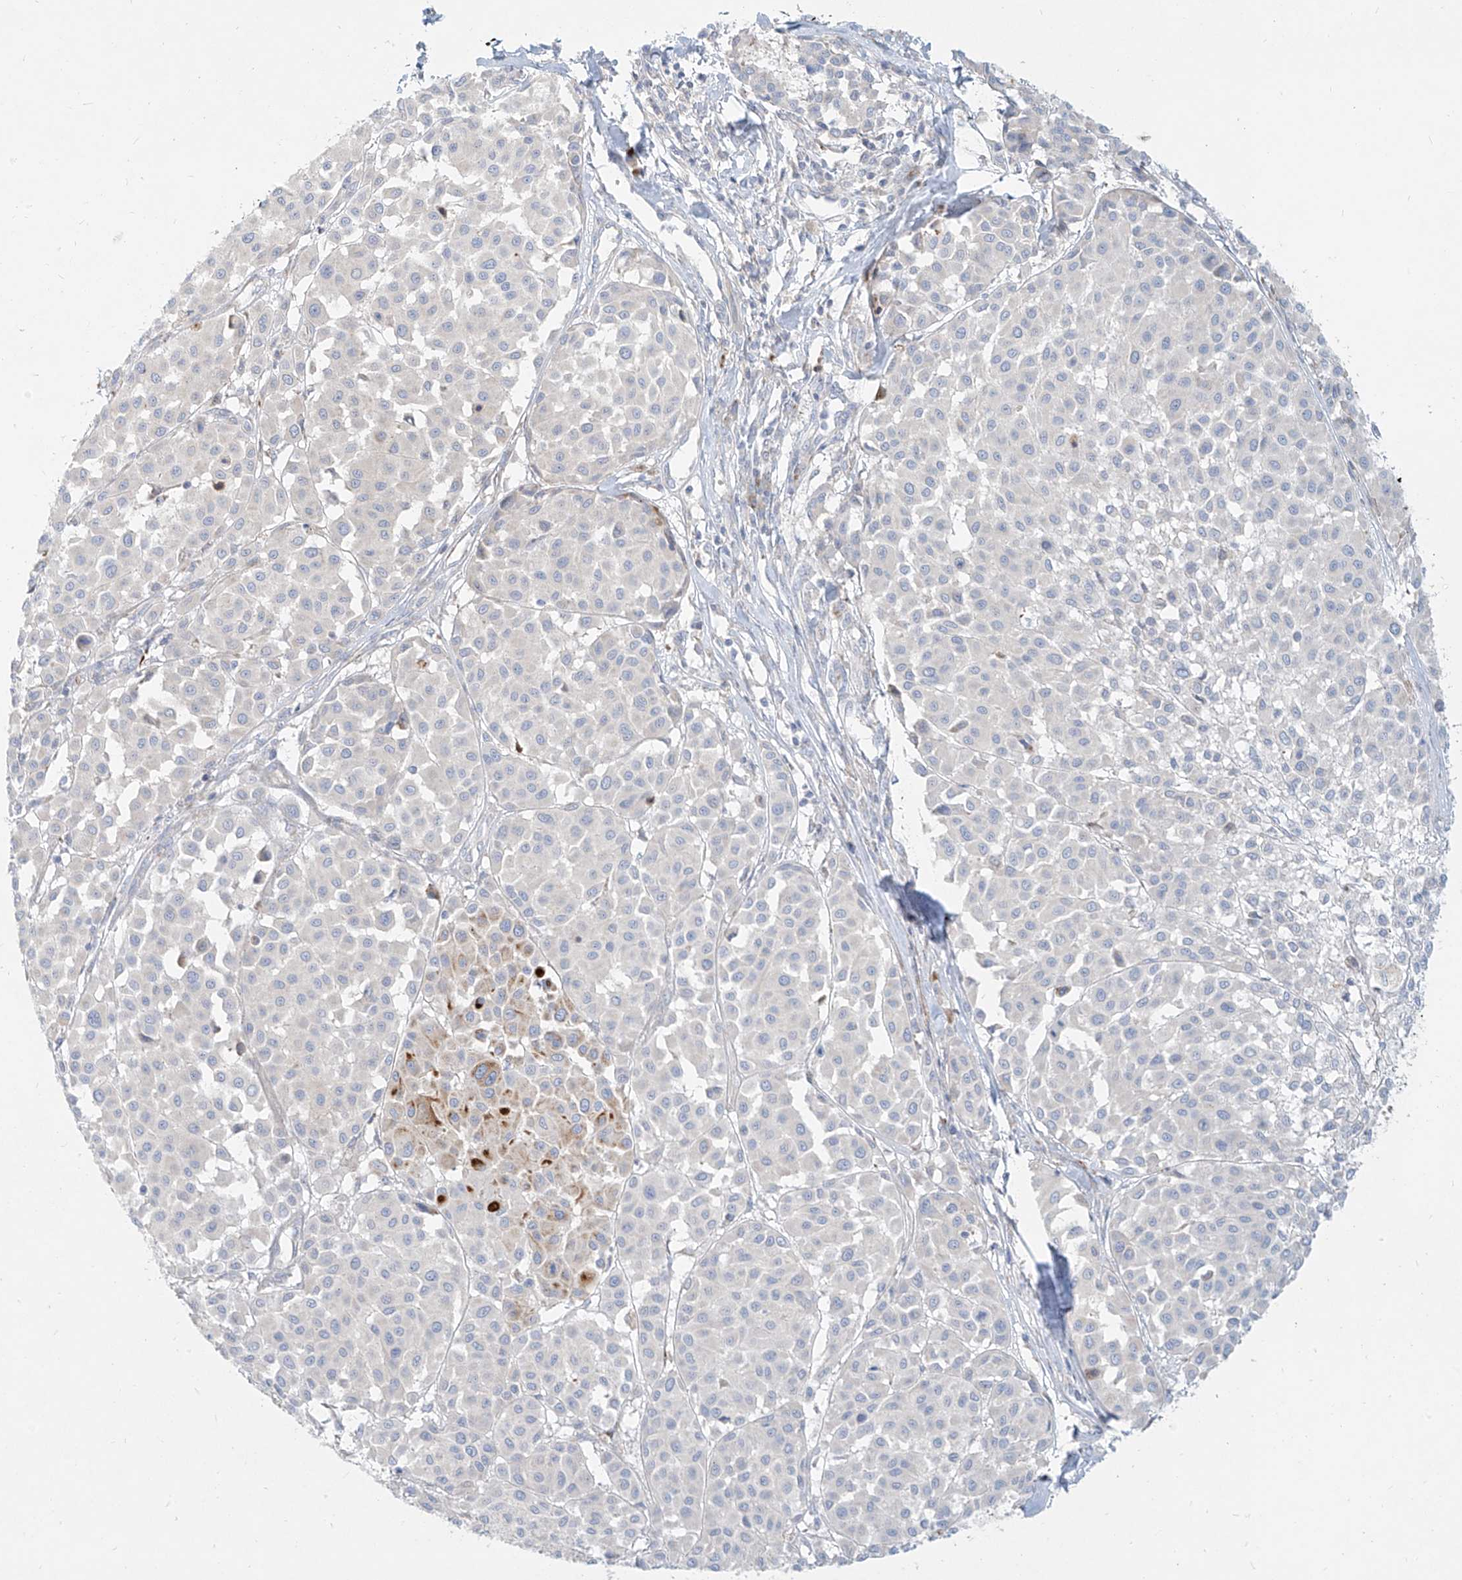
{"staining": {"intensity": "negative", "quantity": "none", "location": "none"}, "tissue": "melanoma", "cell_type": "Tumor cells", "image_type": "cancer", "snomed": [{"axis": "morphology", "description": "Malignant melanoma, Metastatic site"}, {"axis": "topography", "description": "Soft tissue"}], "caption": "Tumor cells are negative for protein expression in human melanoma.", "gene": "MTX2", "patient": {"sex": "male", "age": 41}}